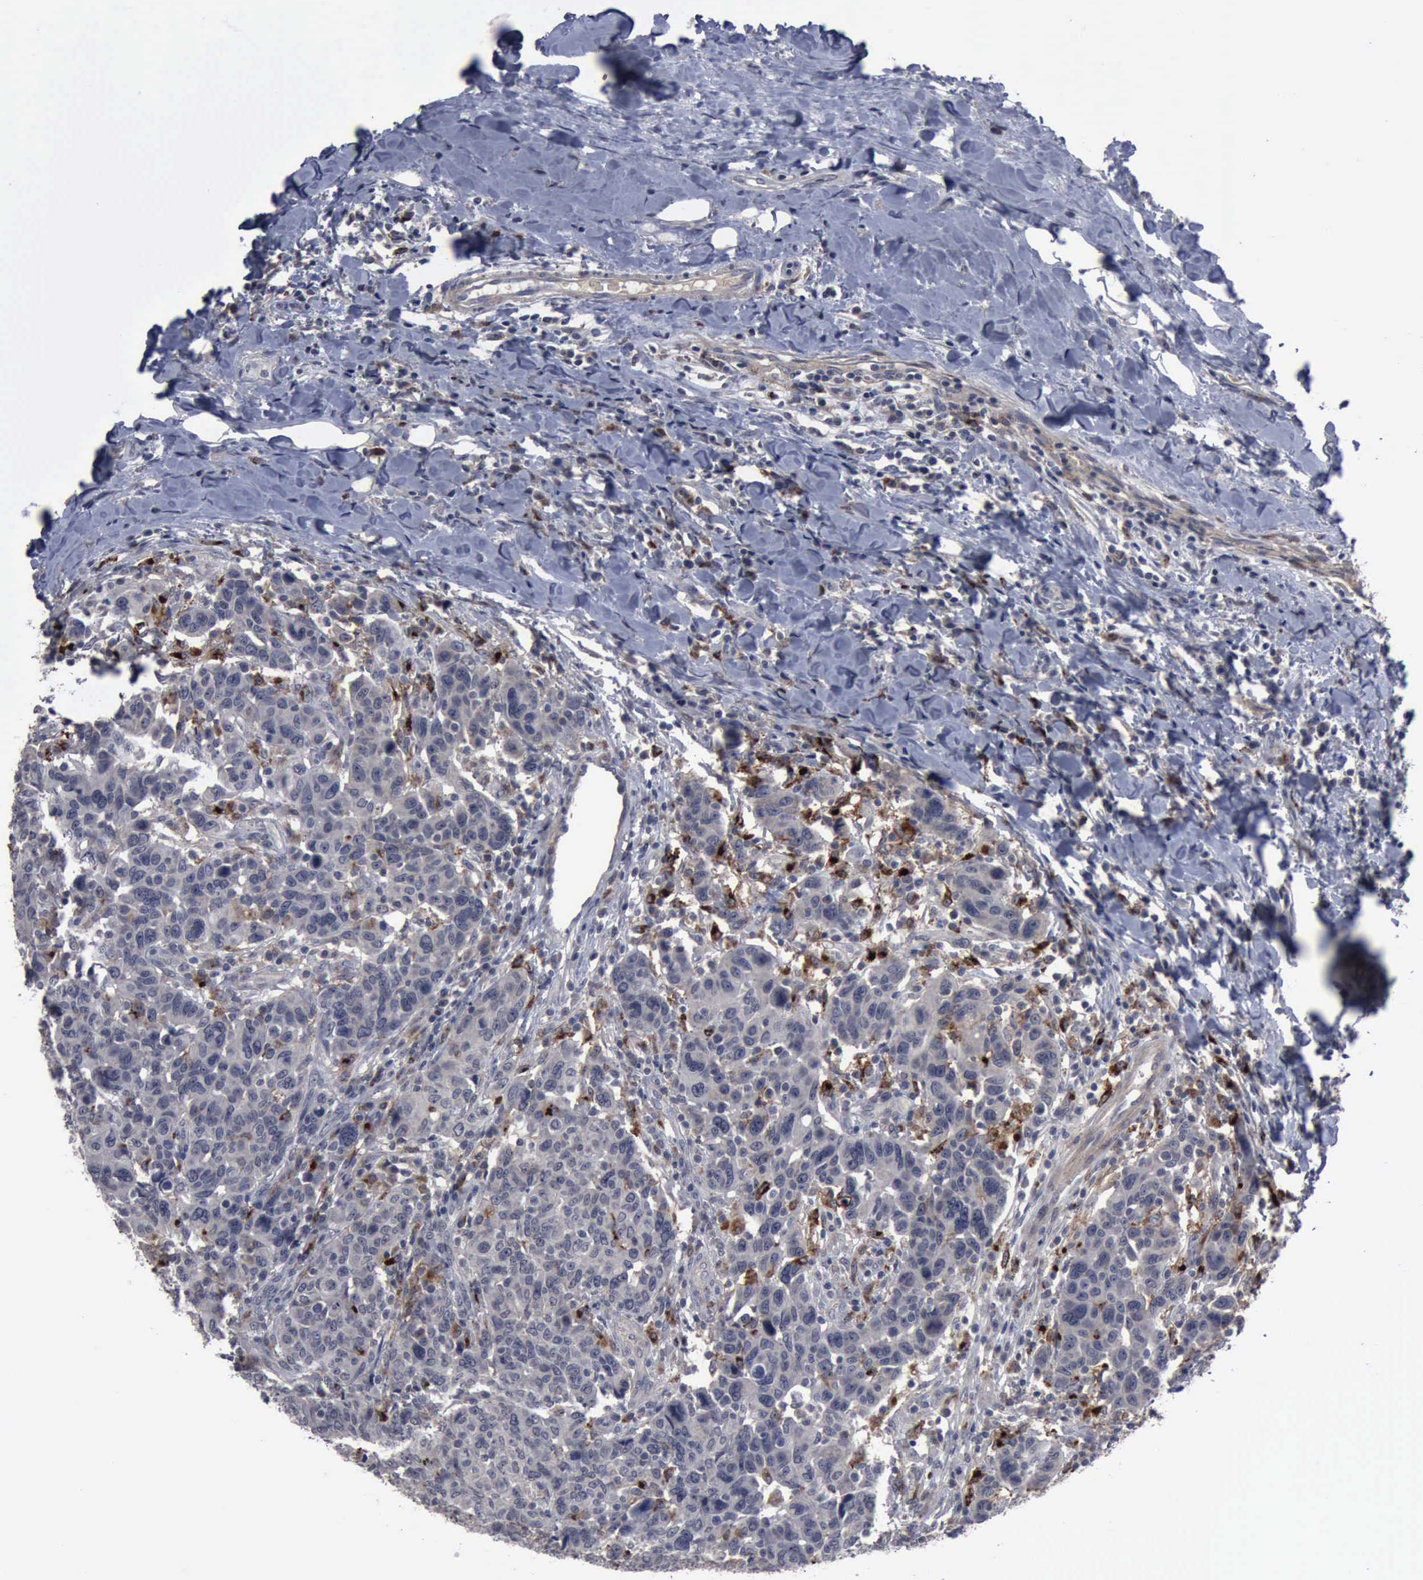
{"staining": {"intensity": "negative", "quantity": "none", "location": "none"}, "tissue": "breast cancer", "cell_type": "Tumor cells", "image_type": "cancer", "snomed": [{"axis": "morphology", "description": "Duct carcinoma"}, {"axis": "topography", "description": "Breast"}], "caption": "A high-resolution photomicrograph shows IHC staining of infiltrating ductal carcinoma (breast), which reveals no significant positivity in tumor cells.", "gene": "MYO18B", "patient": {"sex": "female", "age": 37}}